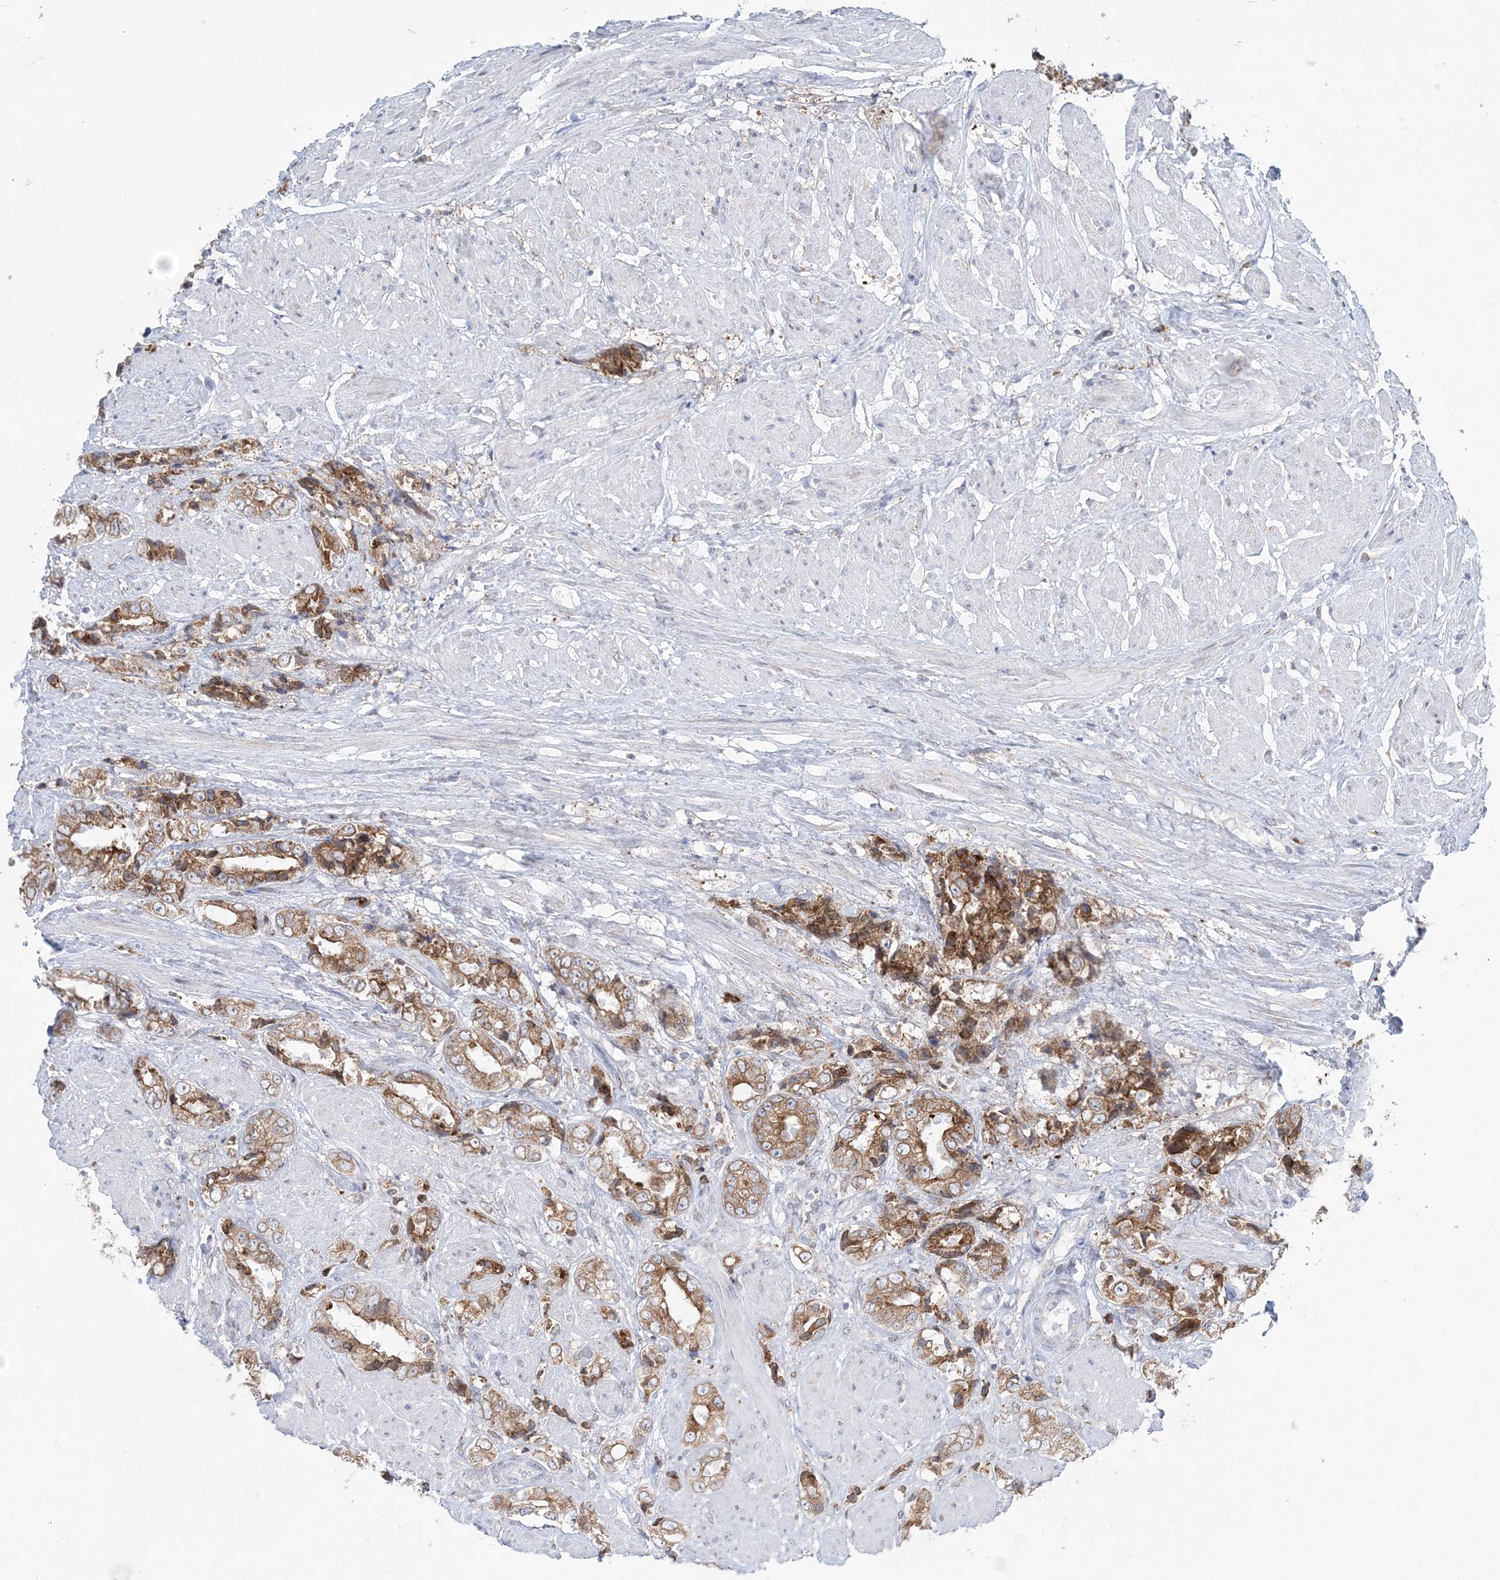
{"staining": {"intensity": "moderate", "quantity": ">75%", "location": "cytoplasmic/membranous"}, "tissue": "prostate cancer", "cell_type": "Tumor cells", "image_type": "cancer", "snomed": [{"axis": "morphology", "description": "Adenocarcinoma, High grade"}, {"axis": "topography", "description": "Prostate"}], "caption": "Prostate cancer tissue exhibits moderate cytoplasmic/membranous staining in approximately >75% of tumor cells, visualized by immunohistochemistry. The protein of interest is stained brown, and the nuclei are stained in blue (DAB (3,3'-diaminobenzidine) IHC with brightfield microscopy, high magnification).", "gene": "TMED10", "patient": {"sex": "male", "age": 61}}